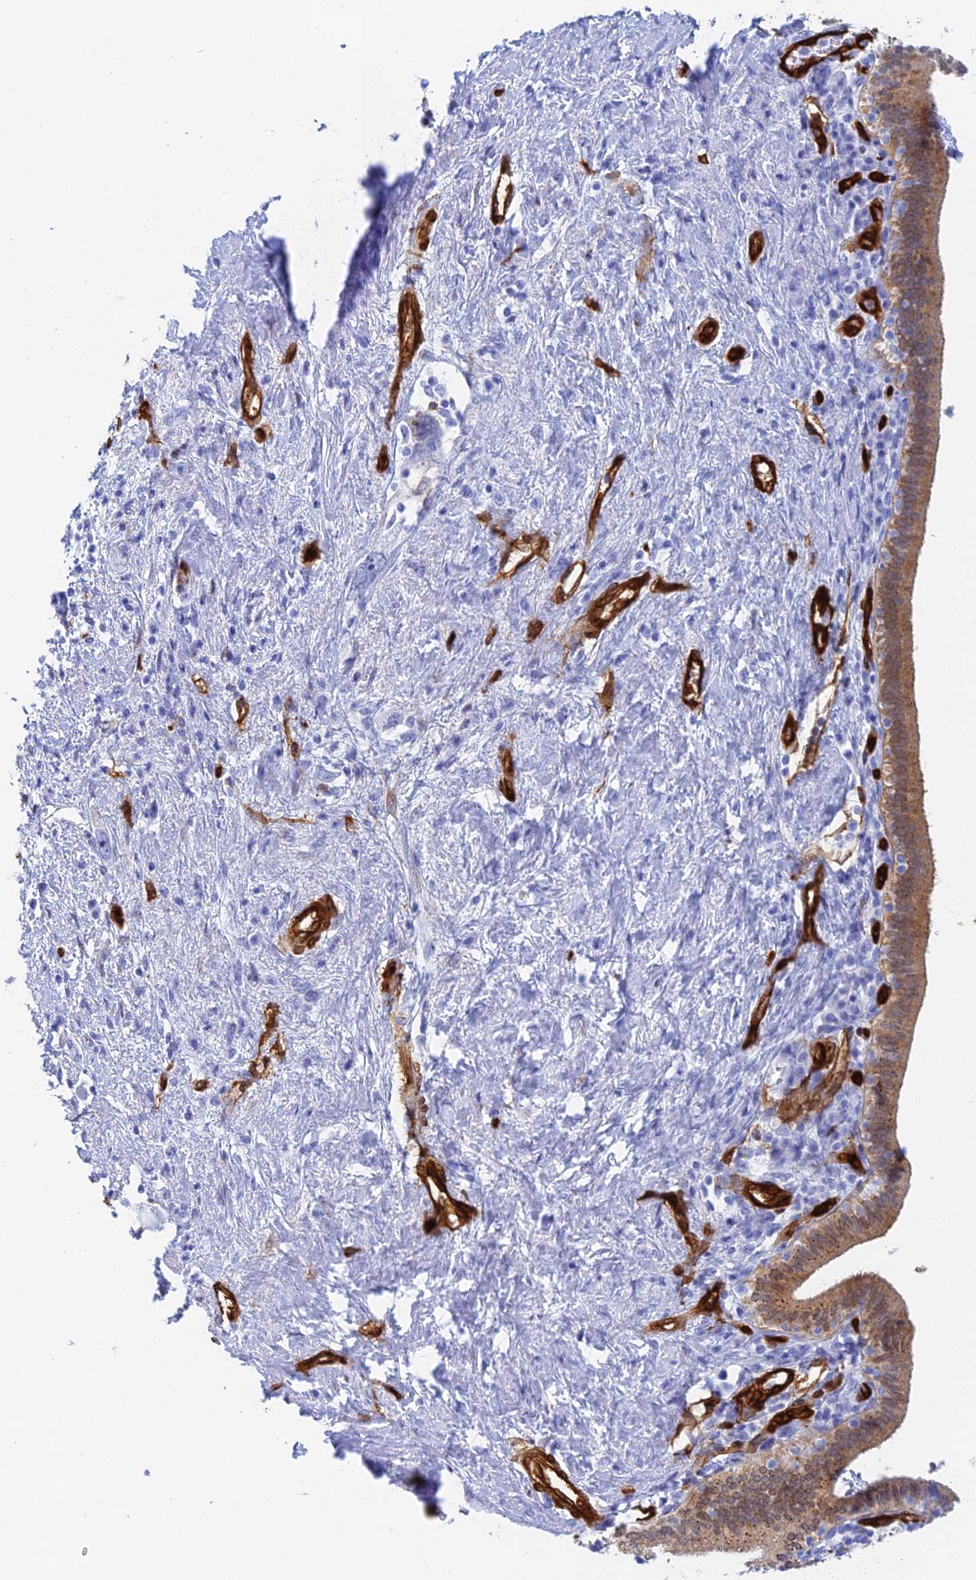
{"staining": {"intensity": "moderate", "quantity": ">75%", "location": "cytoplasmic/membranous"}, "tissue": "pancreatic cancer", "cell_type": "Tumor cells", "image_type": "cancer", "snomed": [{"axis": "morphology", "description": "Adenocarcinoma, NOS"}, {"axis": "topography", "description": "Pancreas"}], "caption": "High-magnification brightfield microscopy of pancreatic adenocarcinoma stained with DAB (3,3'-diaminobenzidine) (brown) and counterstained with hematoxylin (blue). tumor cells exhibit moderate cytoplasmic/membranous positivity is identified in about>75% of cells.", "gene": "CRIP2", "patient": {"sex": "female", "age": 73}}